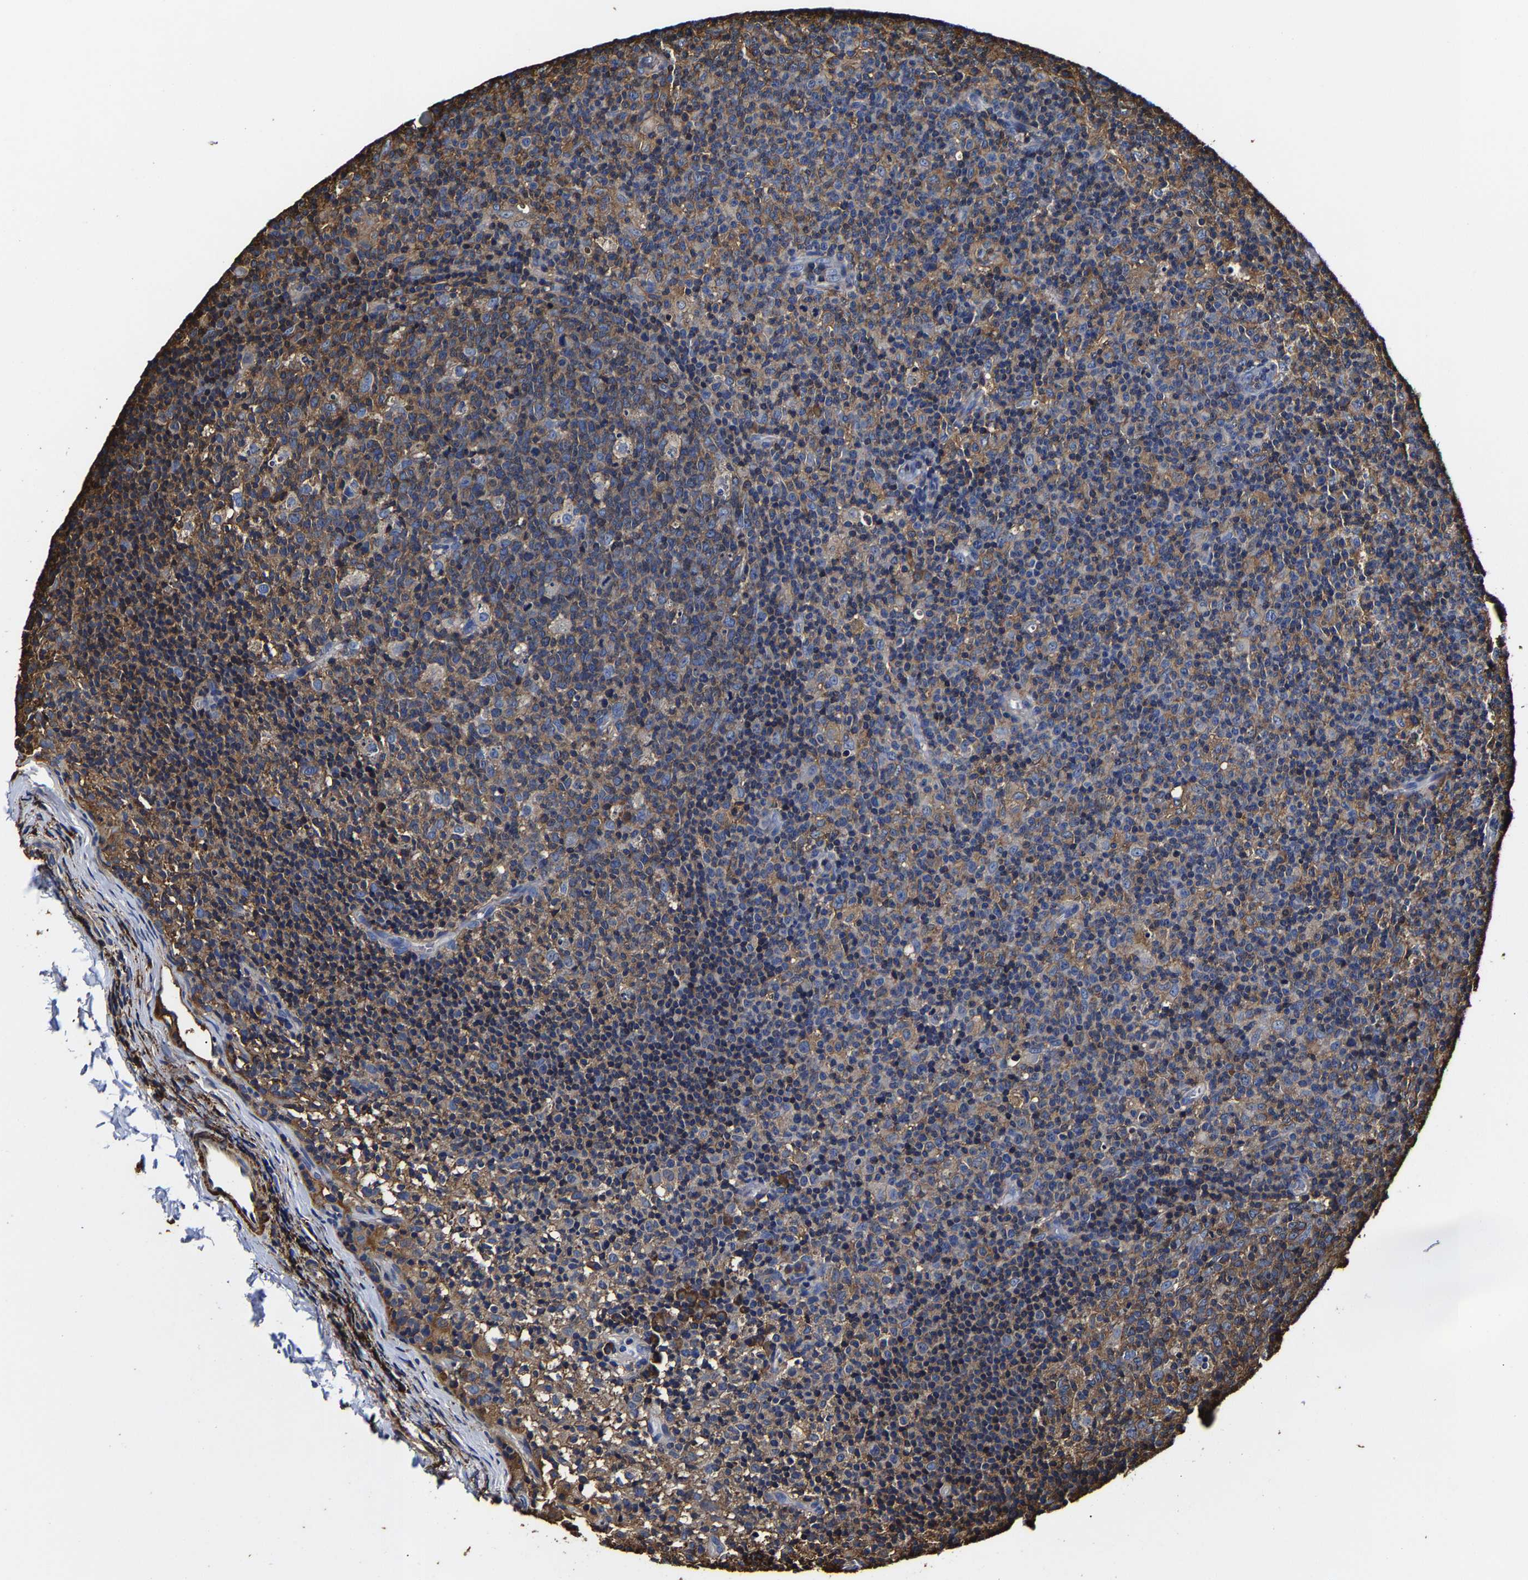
{"staining": {"intensity": "moderate", "quantity": ">75%", "location": "cytoplasmic/membranous"}, "tissue": "lymph node", "cell_type": "Germinal center cells", "image_type": "normal", "snomed": [{"axis": "morphology", "description": "Normal tissue, NOS"}, {"axis": "morphology", "description": "Inflammation, NOS"}, {"axis": "topography", "description": "Lymph node"}], "caption": "Immunohistochemistry (IHC) photomicrograph of normal lymph node: lymph node stained using immunohistochemistry (IHC) demonstrates medium levels of moderate protein expression localized specifically in the cytoplasmic/membranous of germinal center cells, appearing as a cytoplasmic/membranous brown color.", "gene": "SSH3", "patient": {"sex": "male", "age": 55}}